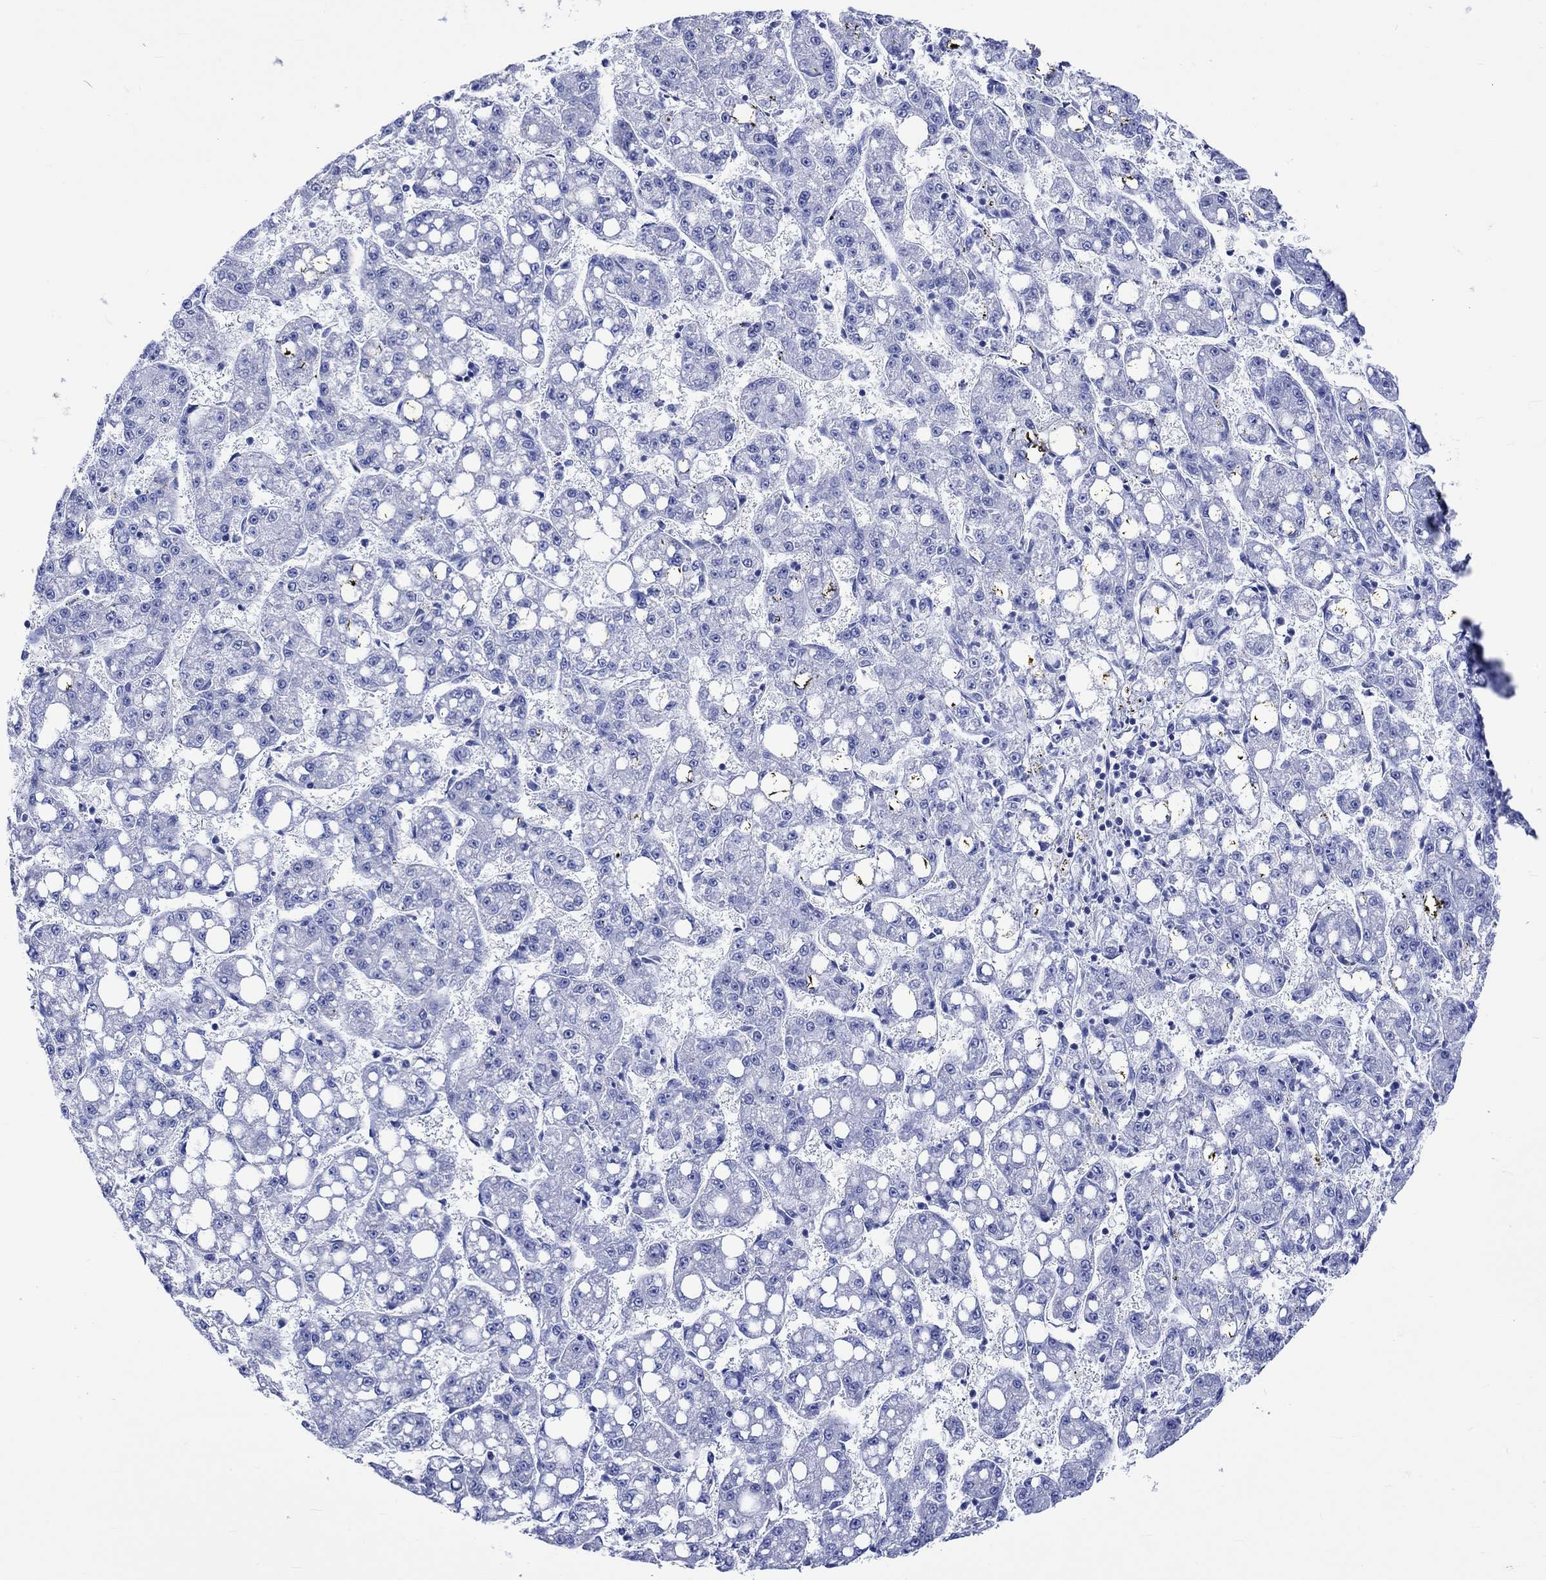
{"staining": {"intensity": "negative", "quantity": "none", "location": "none"}, "tissue": "liver cancer", "cell_type": "Tumor cells", "image_type": "cancer", "snomed": [{"axis": "morphology", "description": "Carcinoma, Hepatocellular, NOS"}, {"axis": "topography", "description": "Liver"}], "caption": "There is no significant staining in tumor cells of liver cancer (hepatocellular carcinoma). (Brightfield microscopy of DAB (3,3'-diaminobenzidine) immunohistochemistry (IHC) at high magnification).", "gene": "HARBI1", "patient": {"sex": "female", "age": 65}}